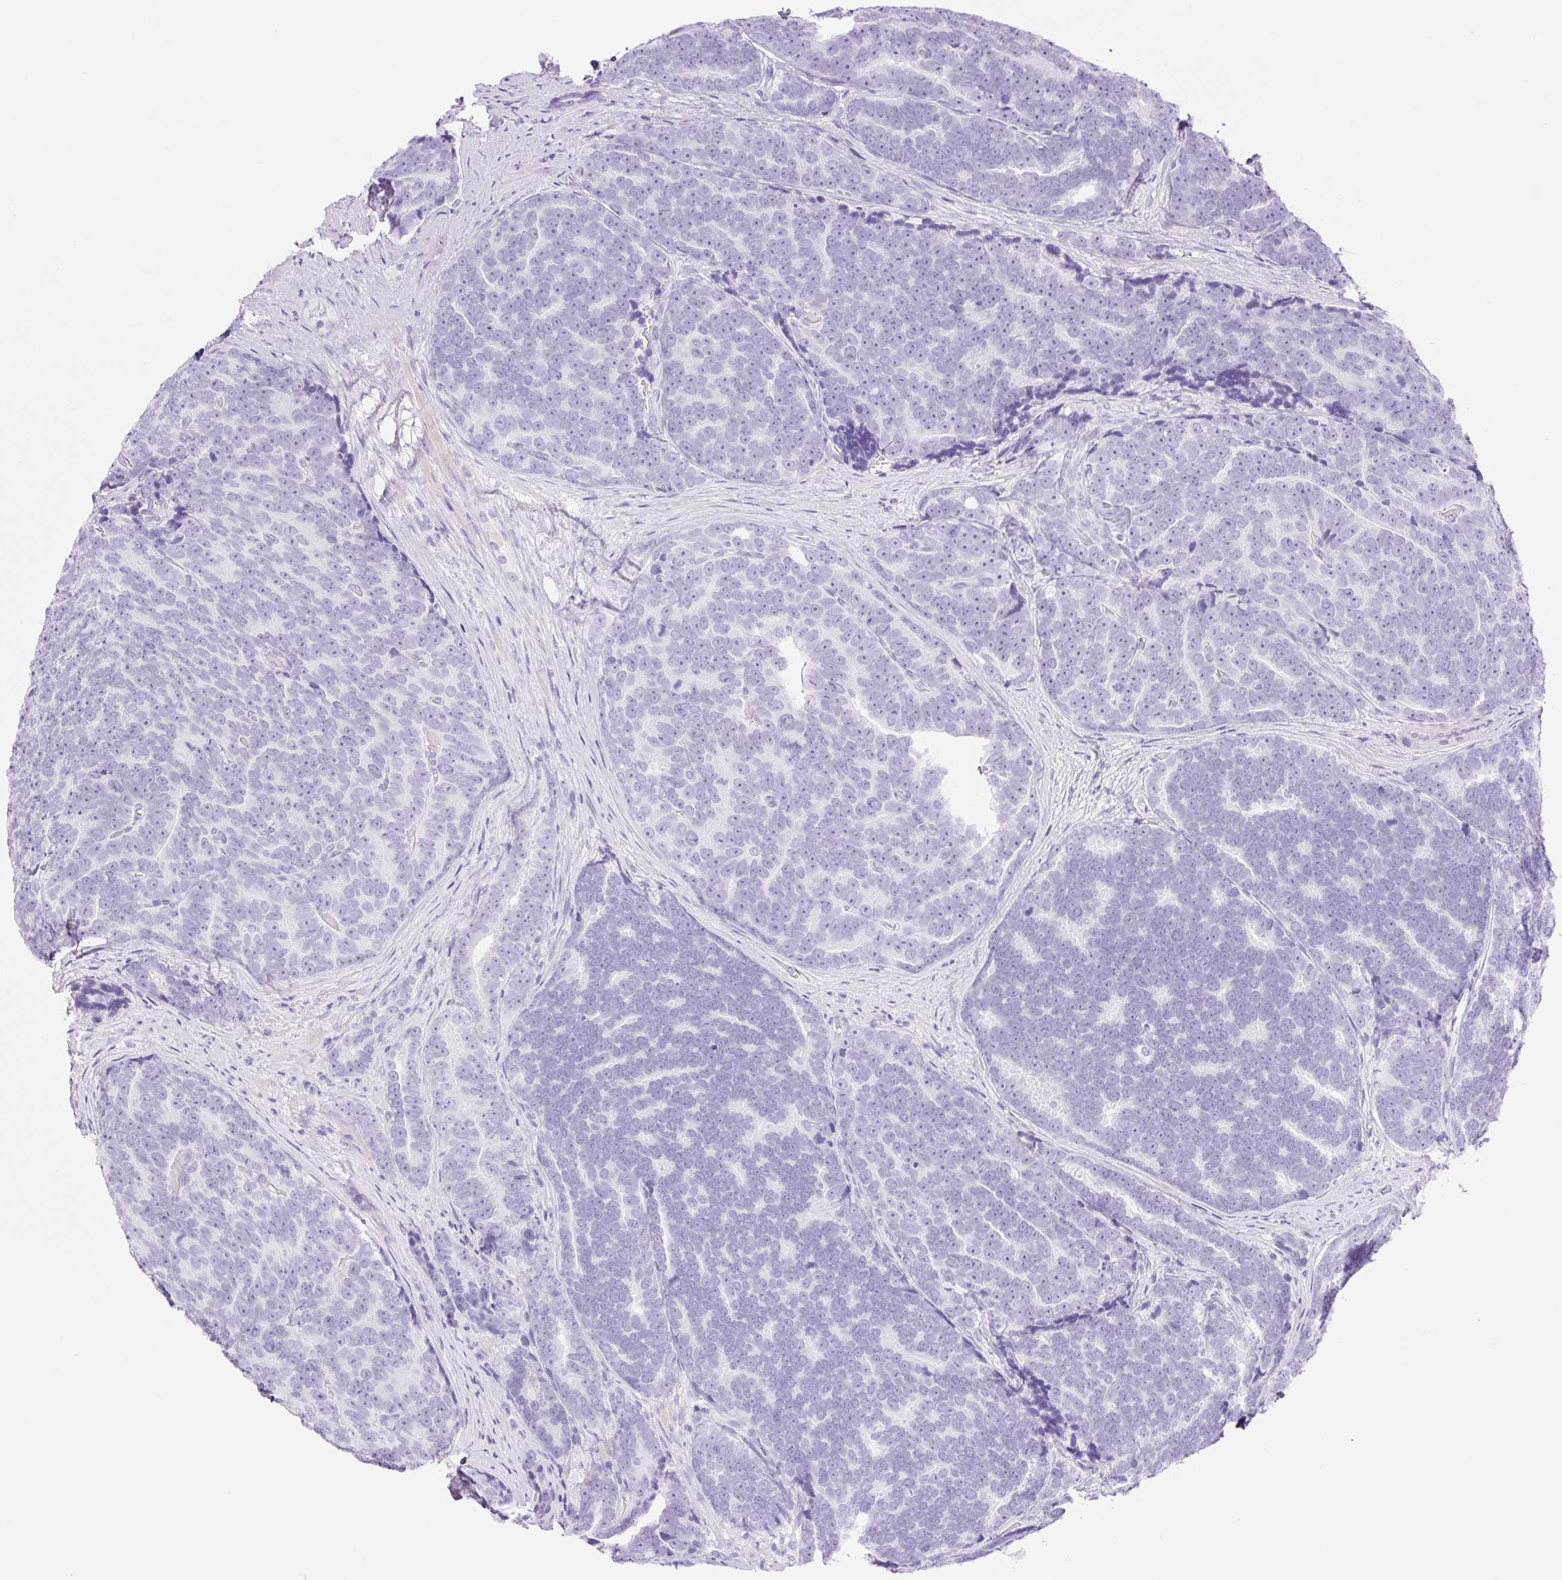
{"staining": {"intensity": "negative", "quantity": "none", "location": "none"}, "tissue": "prostate cancer", "cell_type": "Tumor cells", "image_type": "cancer", "snomed": [{"axis": "morphology", "description": "Adenocarcinoma, Low grade"}, {"axis": "topography", "description": "Prostate"}], "caption": "This is a micrograph of immunohistochemistry staining of low-grade adenocarcinoma (prostate), which shows no positivity in tumor cells. Nuclei are stained in blue.", "gene": "PALM3", "patient": {"sex": "male", "age": 62}}